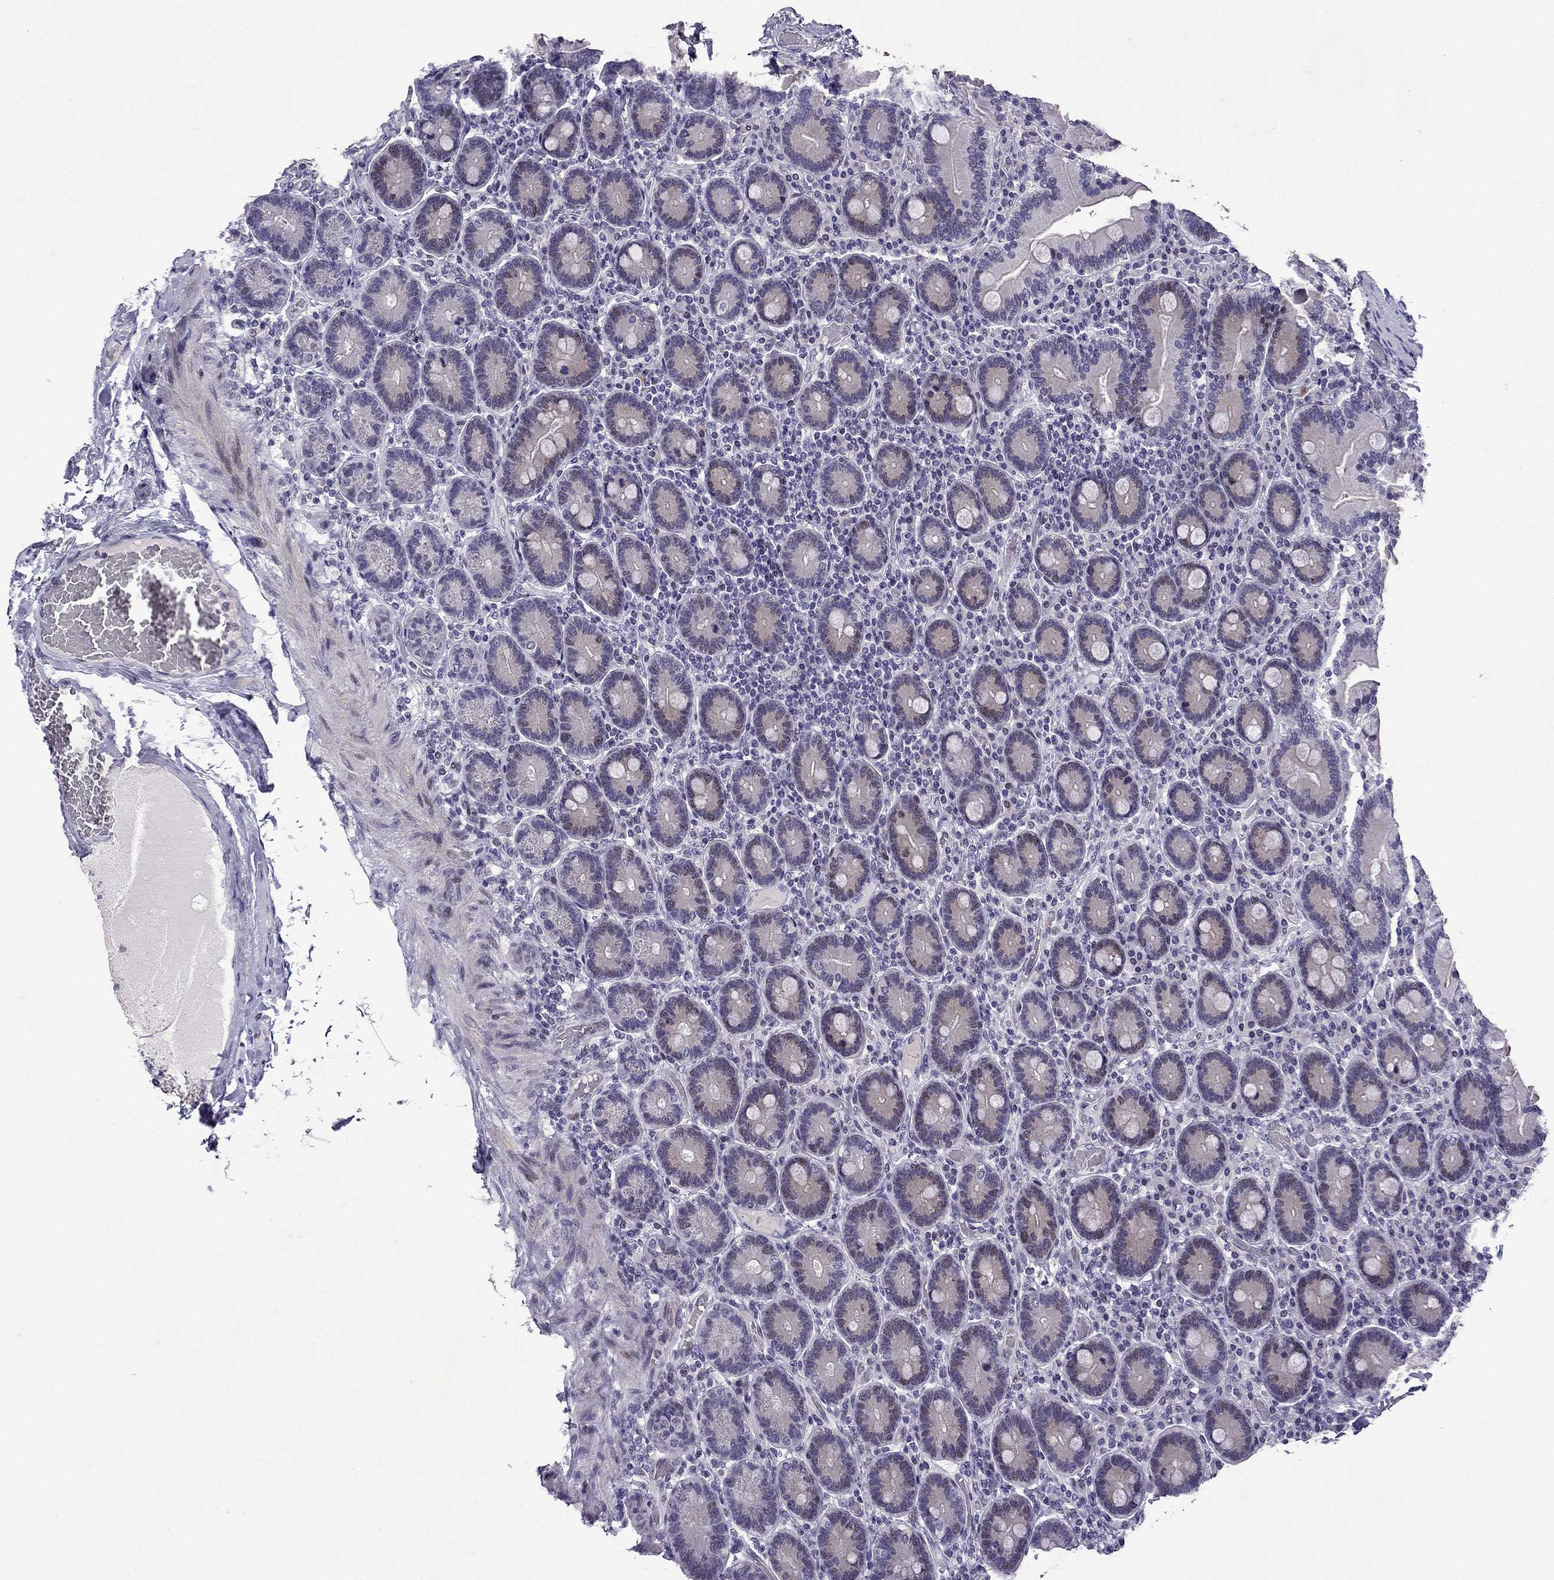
{"staining": {"intensity": "weak", "quantity": "<25%", "location": "cytoplasmic/membranous"}, "tissue": "duodenum", "cell_type": "Glandular cells", "image_type": "normal", "snomed": [{"axis": "morphology", "description": "Normal tissue, NOS"}, {"axis": "topography", "description": "Duodenum"}], "caption": "The micrograph shows no significant staining in glandular cells of duodenum.", "gene": "TTN", "patient": {"sex": "female", "age": 62}}